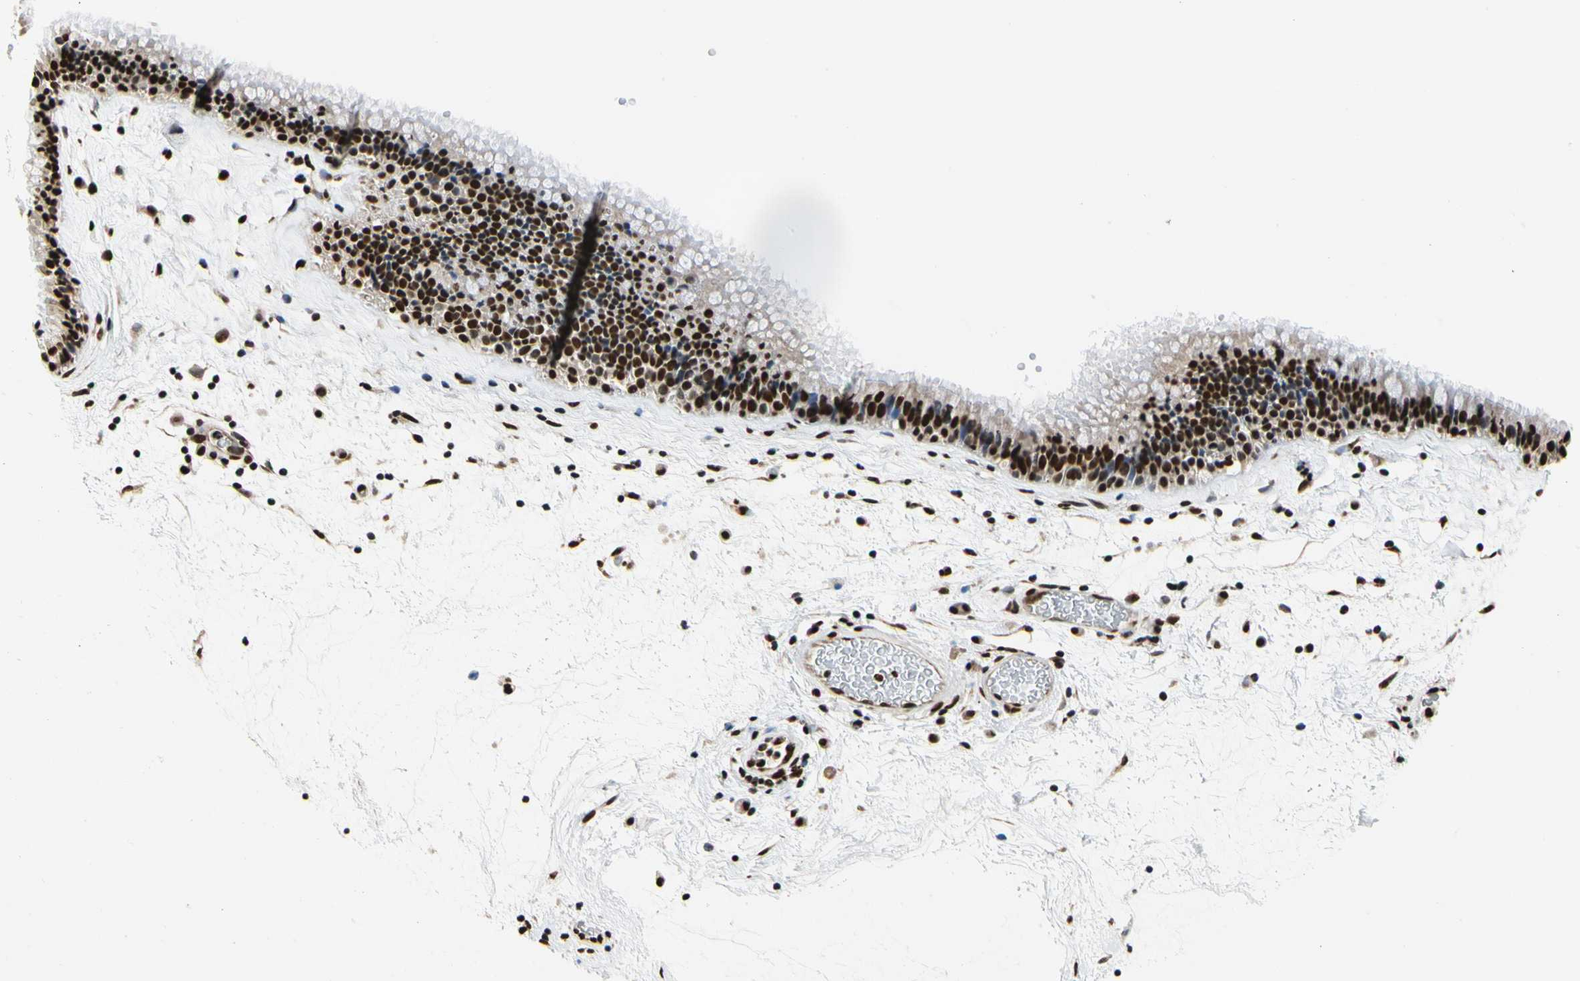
{"staining": {"intensity": "strong", "quantity": ">75%", "location": "nuclear"}, "tissue": "nasopharynx", "cell_type": "Respiratory epithelial cells", "image_type": "normal", "snomed": [{"axis": "morphology", "description": "Normal tissue, NOS"}, {"axis": "morphology", "description": "Inflammation, NOS"}, {"axis": "topography", "description": "Nasopharynx"}], "caption": "Respiratory epithelial cells exhibit high levels of strong nuclear staining in about >75% of cells in normal human nasopharynx. The protein is shown in brown color, while the nuclei are stained blue.", "gene": "HNRNPK", "patient": {"sex": "male", "age": 48}}